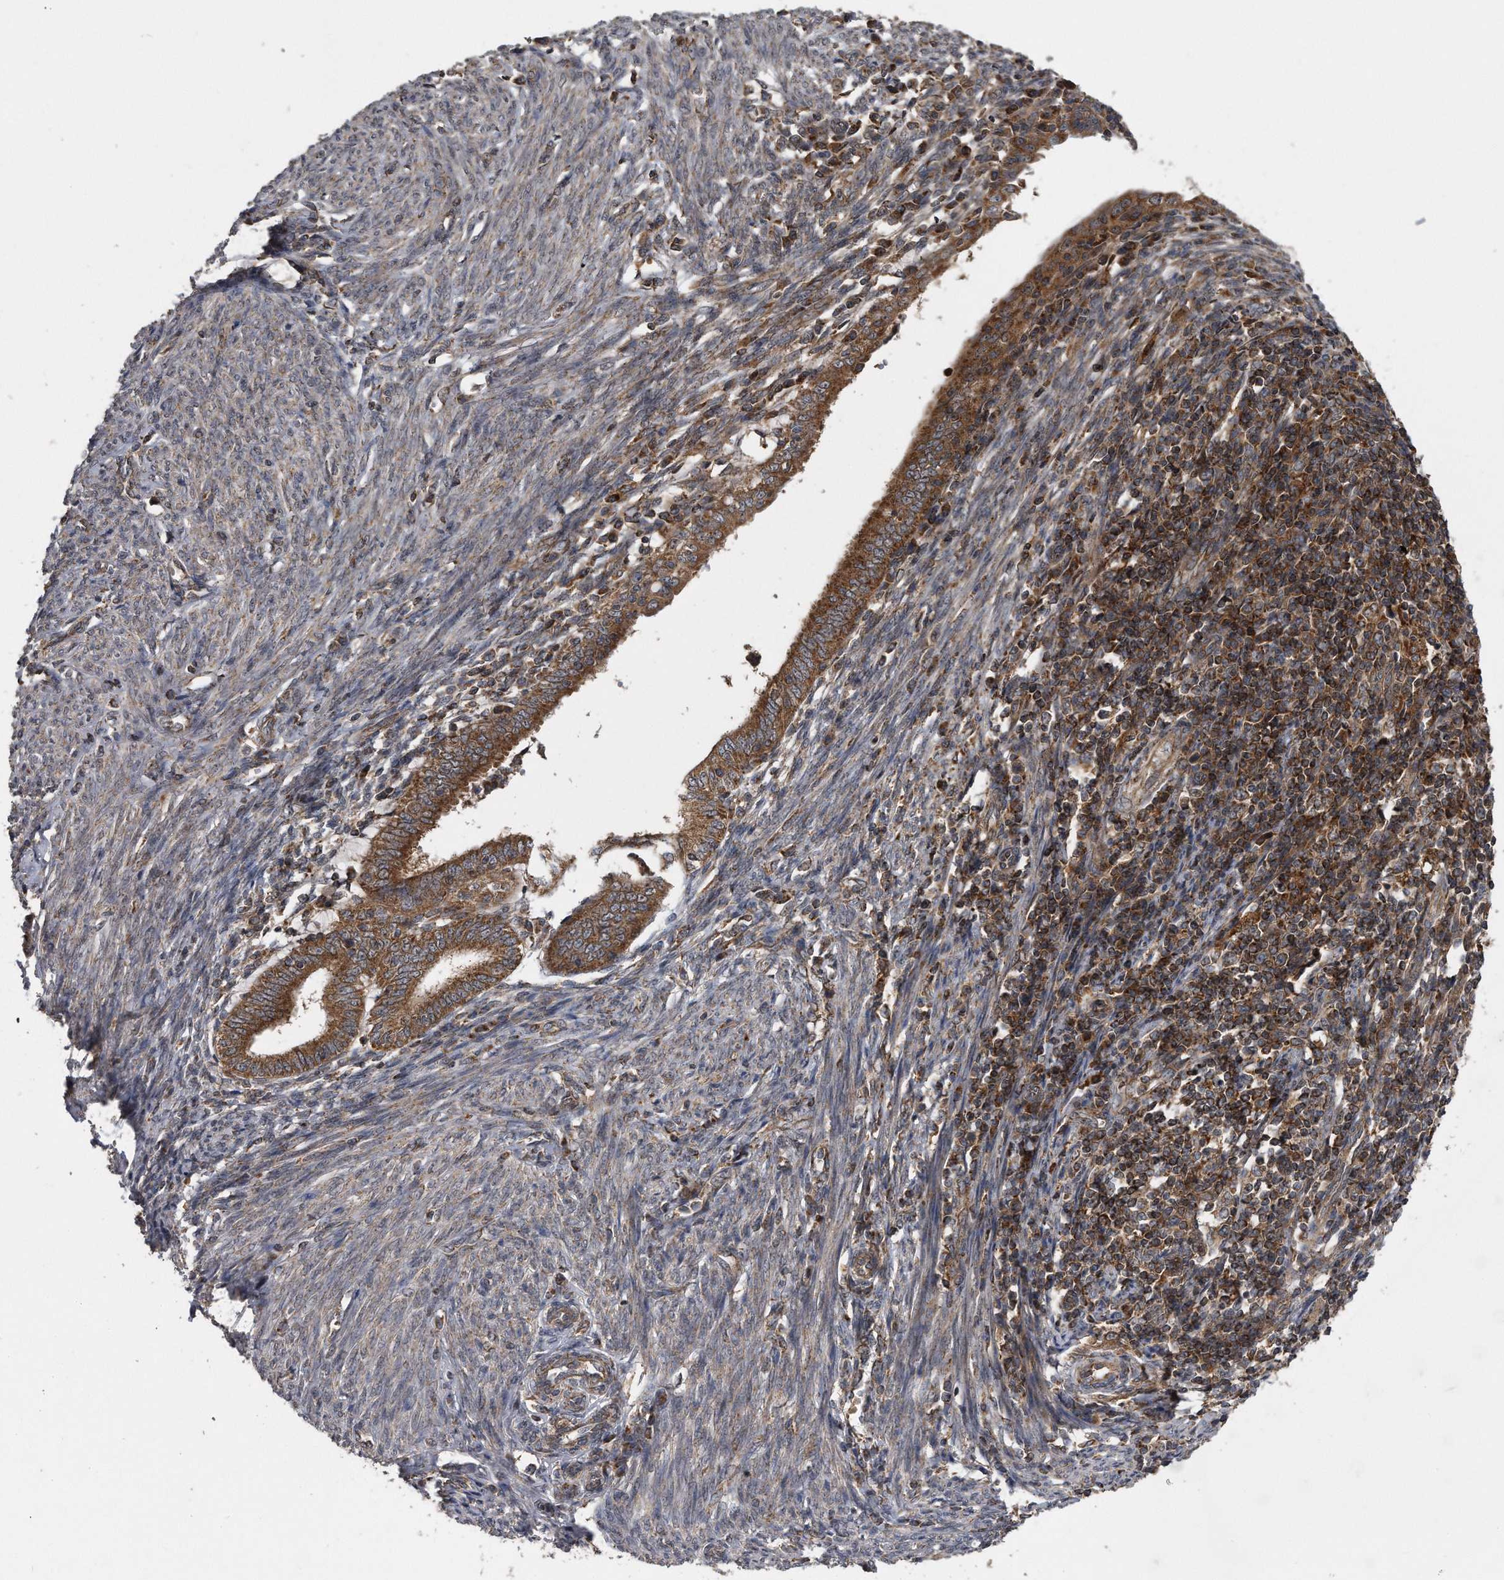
{"staining": {"intensity": "moderate", "quantity": ">75%", "location": "cytoplasmic/membranous"}, "tissue": "endometrial cancer", "cell_type": "Tumor cells", "image_type": "cancer", "snomed": [{"axis": "morphology", "description": "Adenocarcinoma, NOS"}, {"axis": "topography", "description": "Uterus"}], "caption": "Approximately >75% of tumor cells in endometrial cancer exhibit moderate cytoplasmic/membranous protein positivity as visualized by brown immunohistochemical staining.", "gene": "ALPK2", "patient": {"sex": "female", "age": 77}}